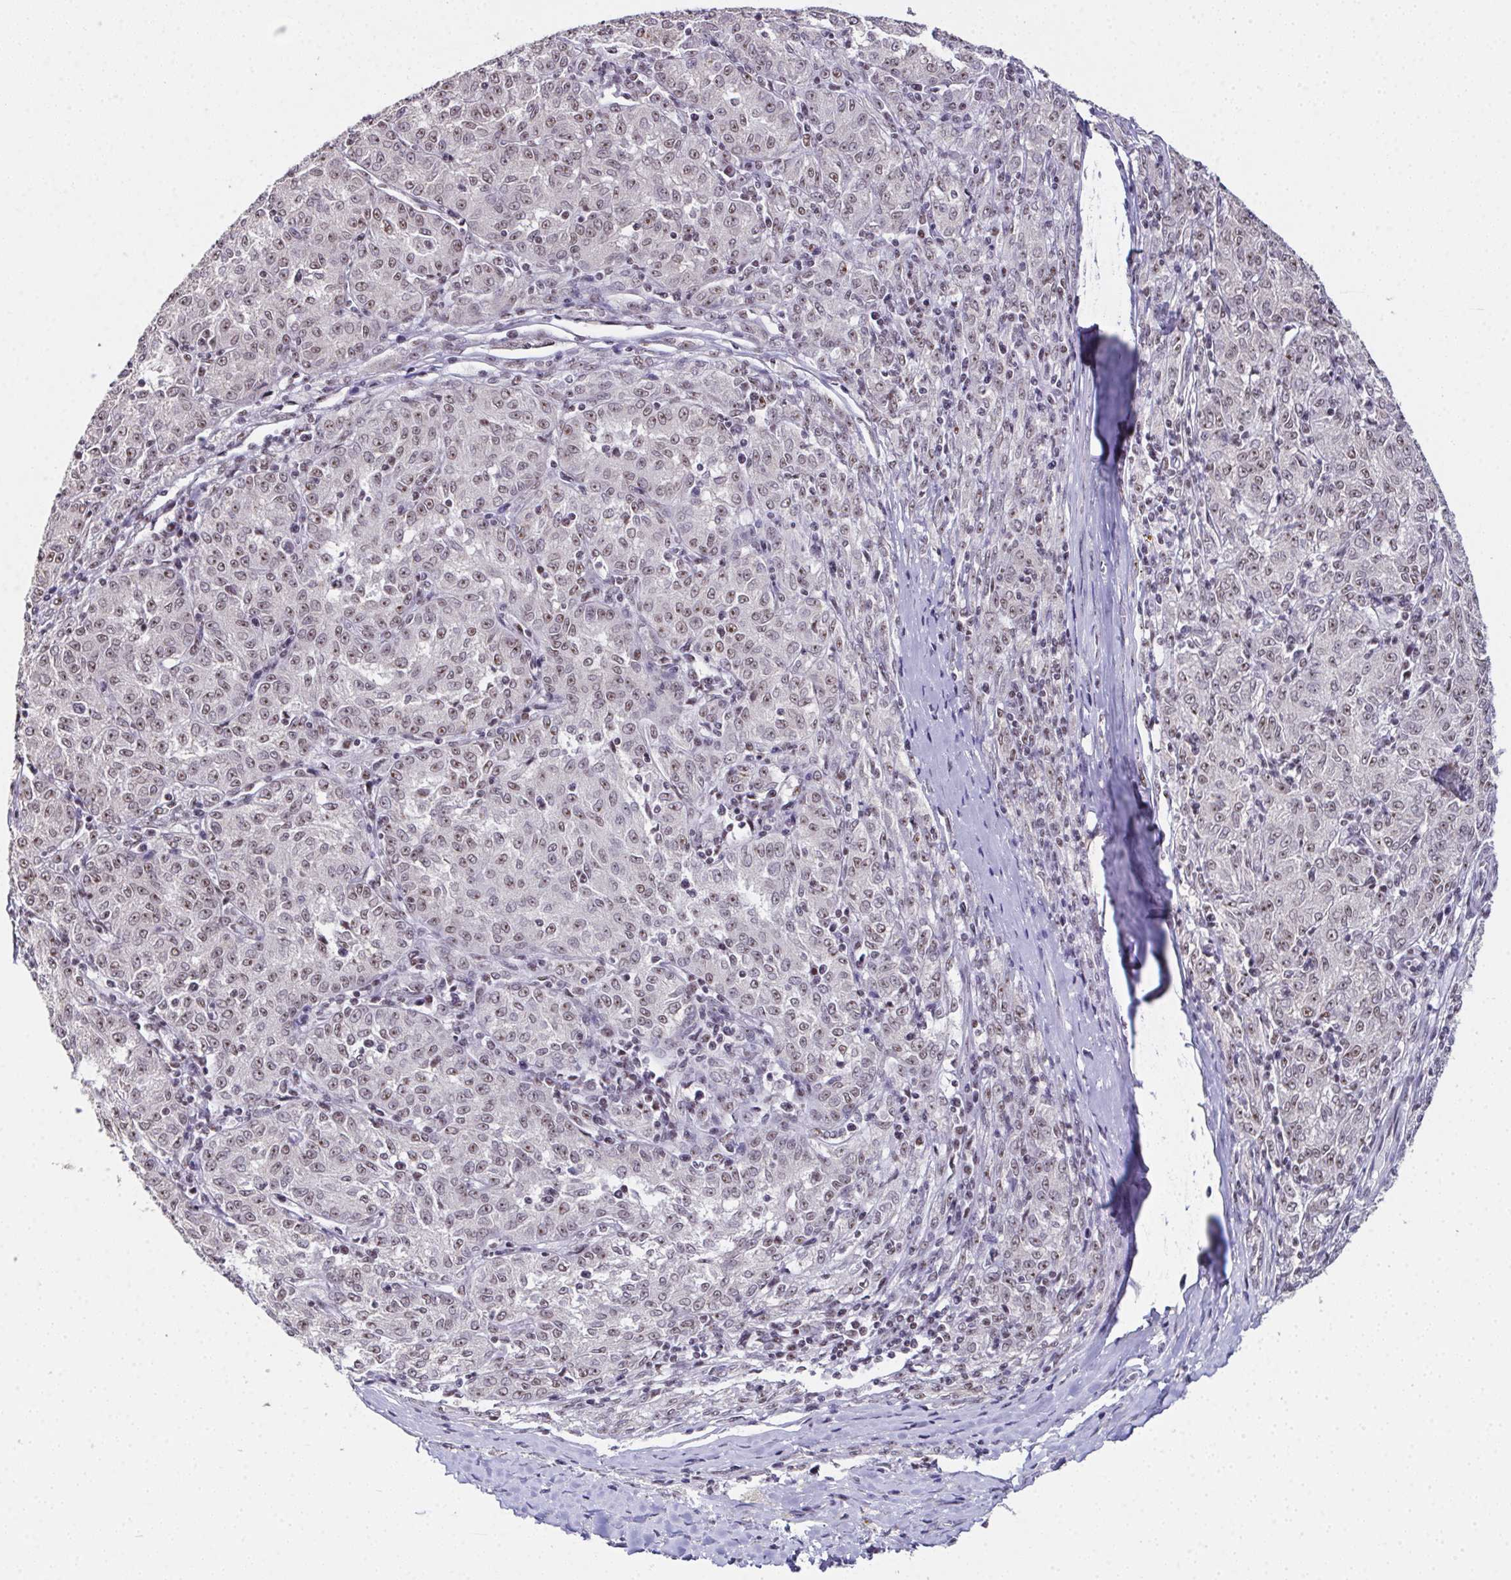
{"staining": {"intensity": "weak", "quantity": ">75%", "location": "nuclear"}, "tissue": "melanoma", "cell_type": "Tumor cells", "image_type": "cancer", "snomed": [{"axis": "morphology", "description": "Malignant melanoma, NOS"}, {"axis": "topography", "description": "Skin"}], "caption": "Immunohistochemical staining of malignant melanoma displays low levels of weak nuclear expression in approximately >75% of tumor cells.", "gene": "ZNF800", "patient": {"sex": "female", "age": 72}}